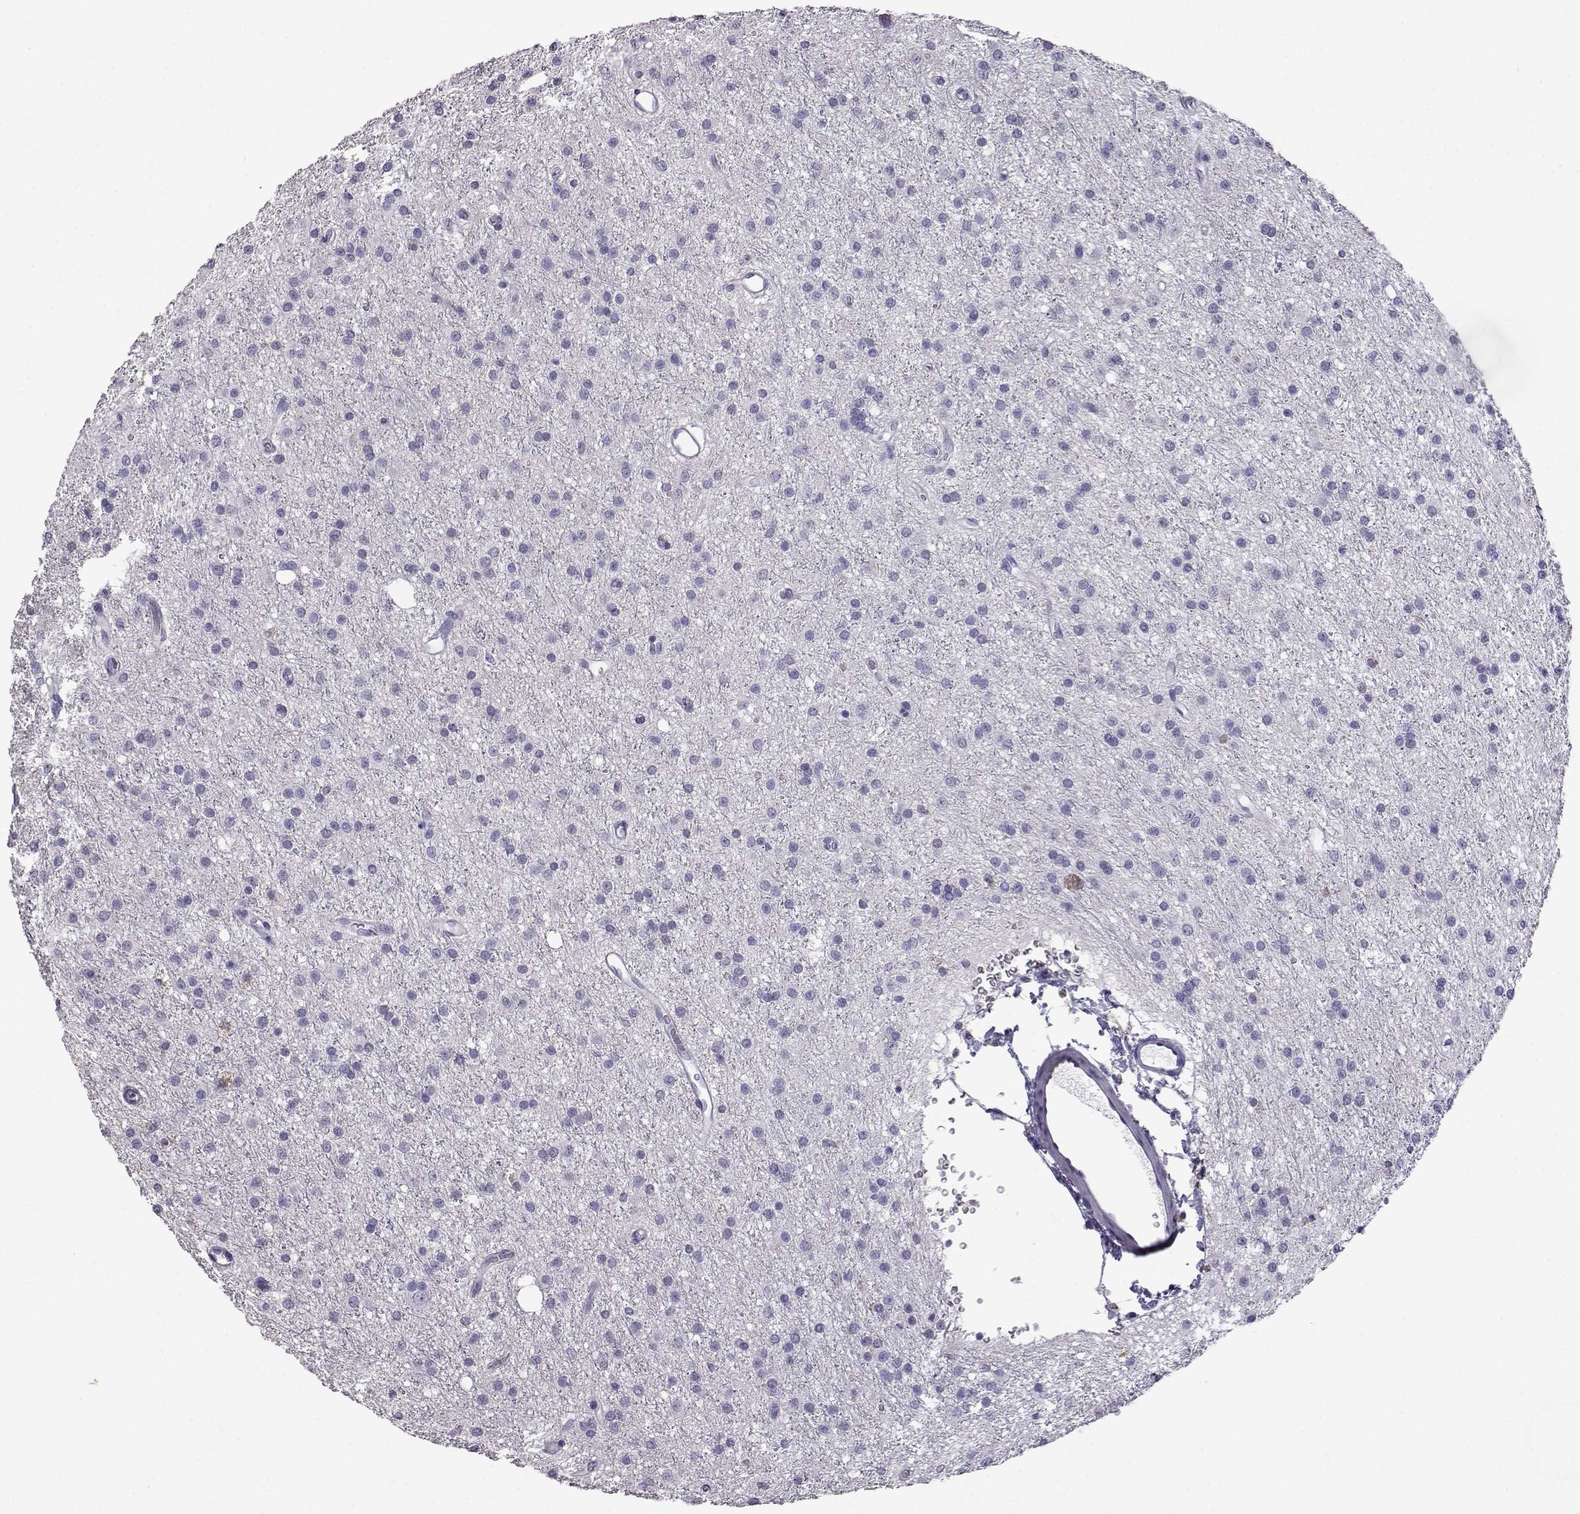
{"staining": {"intensity": "negative", "quantity": "none", "location": "none"}, "tissue": "glioma", "cell_type": "Tumor cells", "image_type": "cancer", "snomed": [{"axis": "morphology", "description": "Glioma, malignant, Low grade"}, {"axis": "topography", "description": "Brain"}], "caption": "This is an immunohistochemistry (IHC) histopathology image of human glioma. There is no positivity in tumor cells.", "gene": "AKR1B1", "patient": {"sex": "male", "age": 27}}